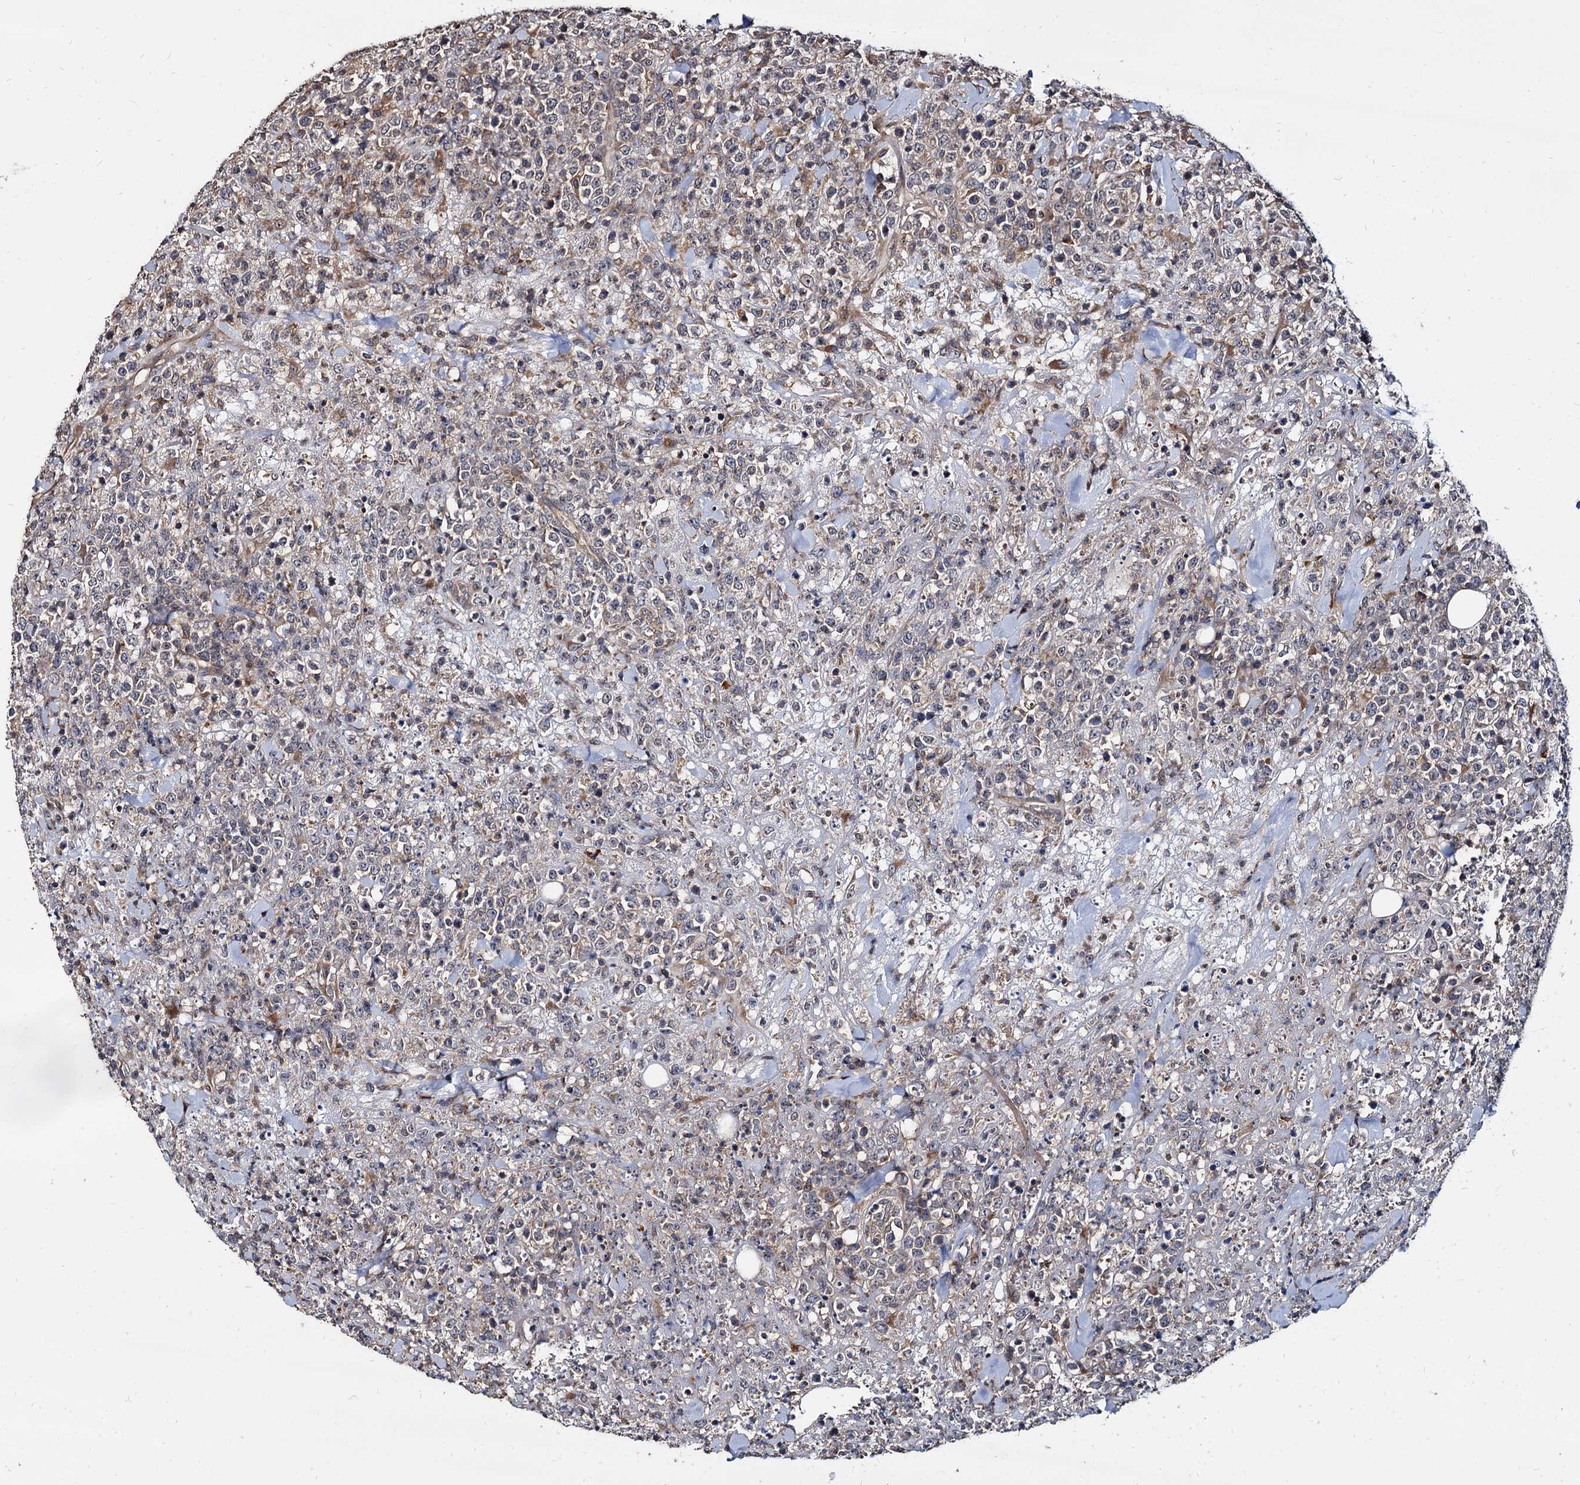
{"staining": {"intensity": "weak", "quantity": "<25%", "location": "cytoplasmic/membranous"}, "tissue": "lymphoma", "cell_type": "Tumor cells", "image_type": "cancer", "snomed": [{"axis": "morphology", "description": "Malignant lymphoma, non-Hodgkin's type, High grade"}, {"axis": "topography", "description": "Colon"}], "caption": "An image of human high-grade malignant lymphoma, non-Hodgkin's type is negative for staining in tumor cells.", "gene": "WWC3", "patient": {"sex": "female", "age": 53}}